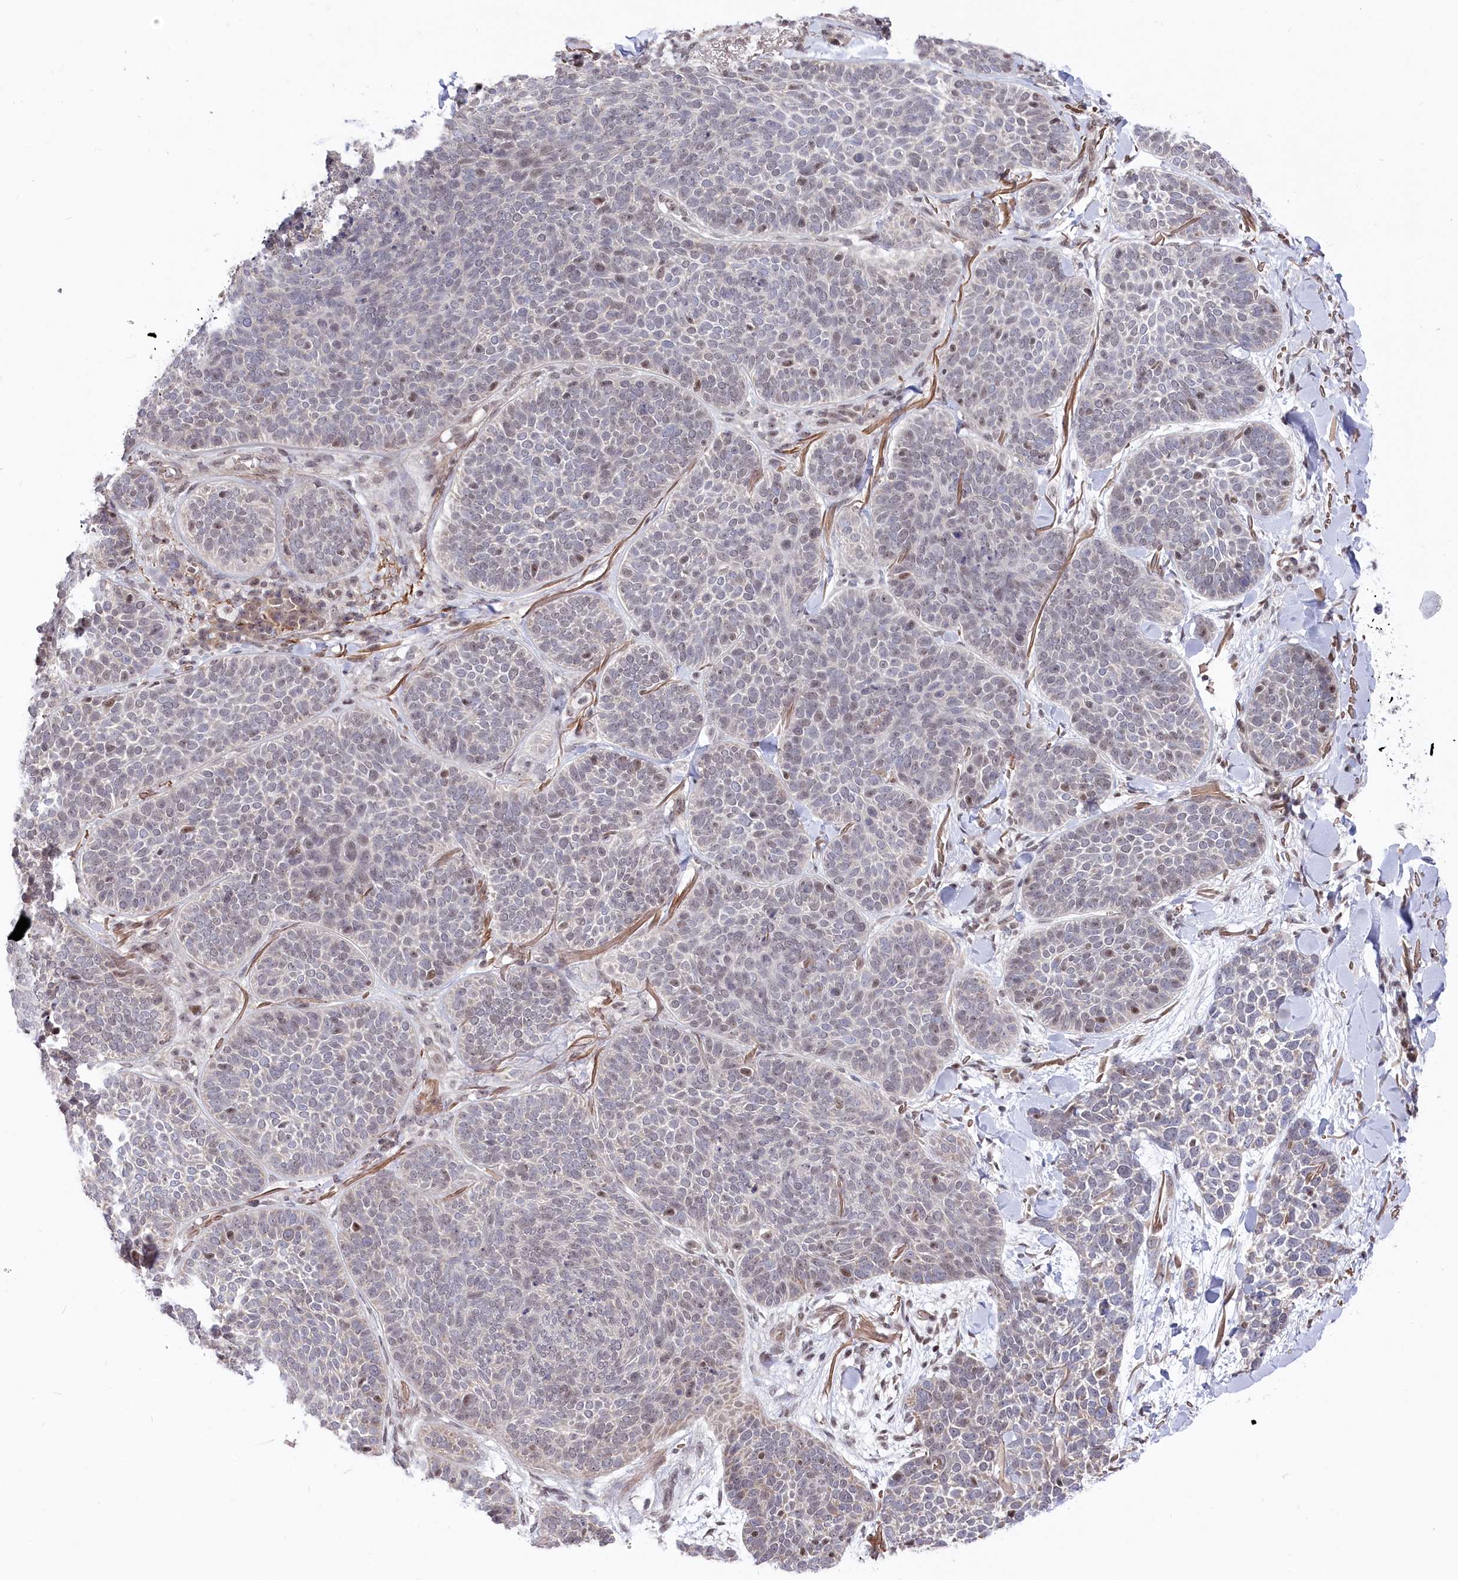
{"staining": {"intensity": "negative", "quantity": "none", "location": "none"}, "tissue": "skin cancer", "cell_type": "Tumor cells", "image_type": "cancer", "snomed": [{"axis": "morphology", "description": "Basal cell carcinoma"}, {"axis": "topography", "description": "Skin"}], "caption": "An image of skin basal cell carcinoma stained for a protein reveals no brown staining in tumor cells. The staining was performed using DAB (3,3'-diaminobenzidine) to visualize the protein expression in brown, while the nuclei were stained in blue with hematoxylin (Magnification: 20x).", "gene": "CGGBP1", "patient": {"sex": "male", "age": 85}}